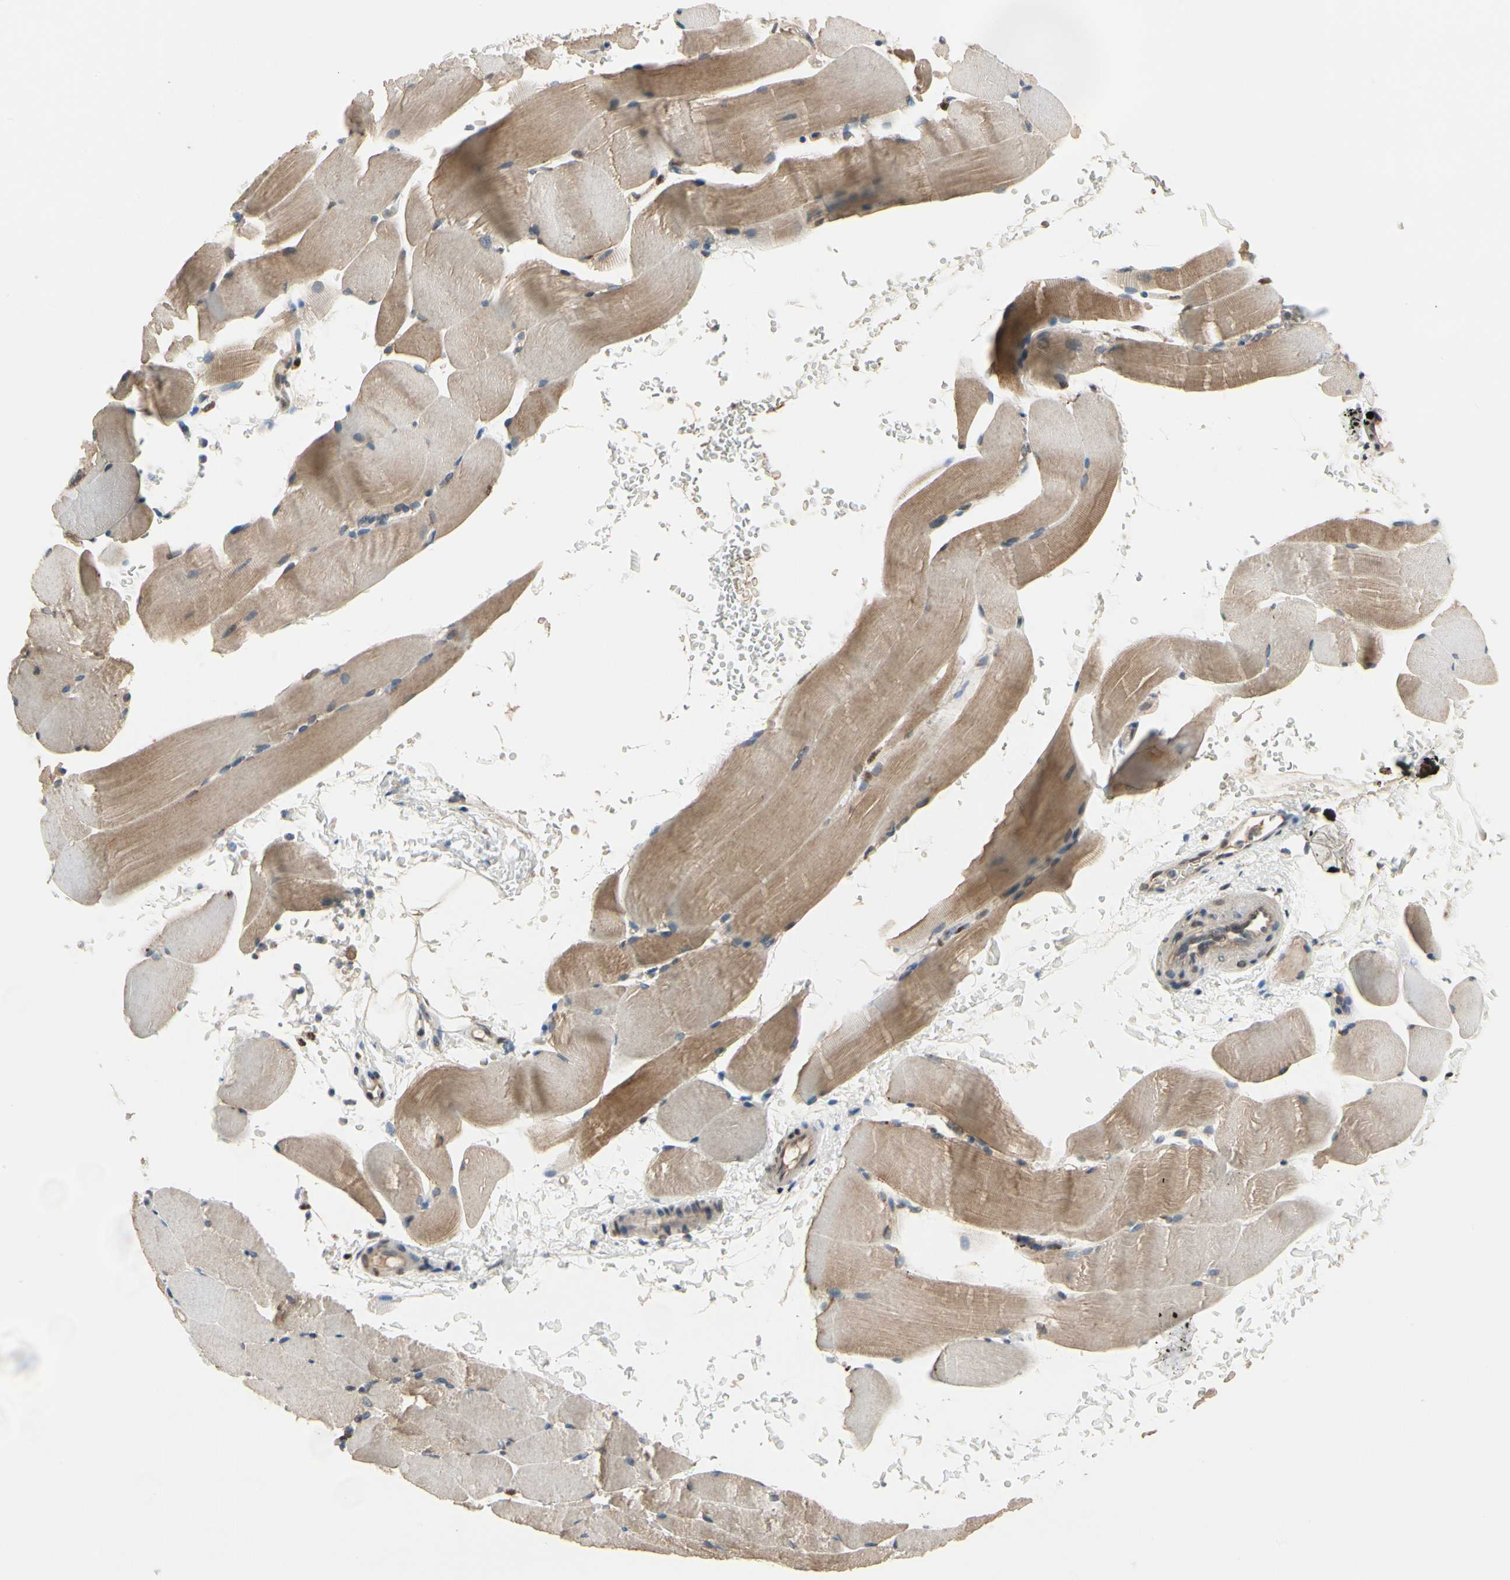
{"staining": {"intensity": "moderate", "quantity": ">75%", "location": "cytoplasmic/membranous"}, "tissue": "skeletal muscle", "cell_type": "Myocytes", "image_type": "normal", "snomed": [{"axis": "morphology", "description": "Normal tissue, NOS"}, {"axis": "topography", "description": "Skeletal muscle"}, {"axis": "topography", "description": "Parathyroid gland"}], "caption": "Normal skeletal muscle displays moderate cytoplasmic/membranous positivity in about >75% of myocytes, visualized by immunohistochemistry.", "gene": "CGREF1", "patient": {"sex": "female", "age": 37}}